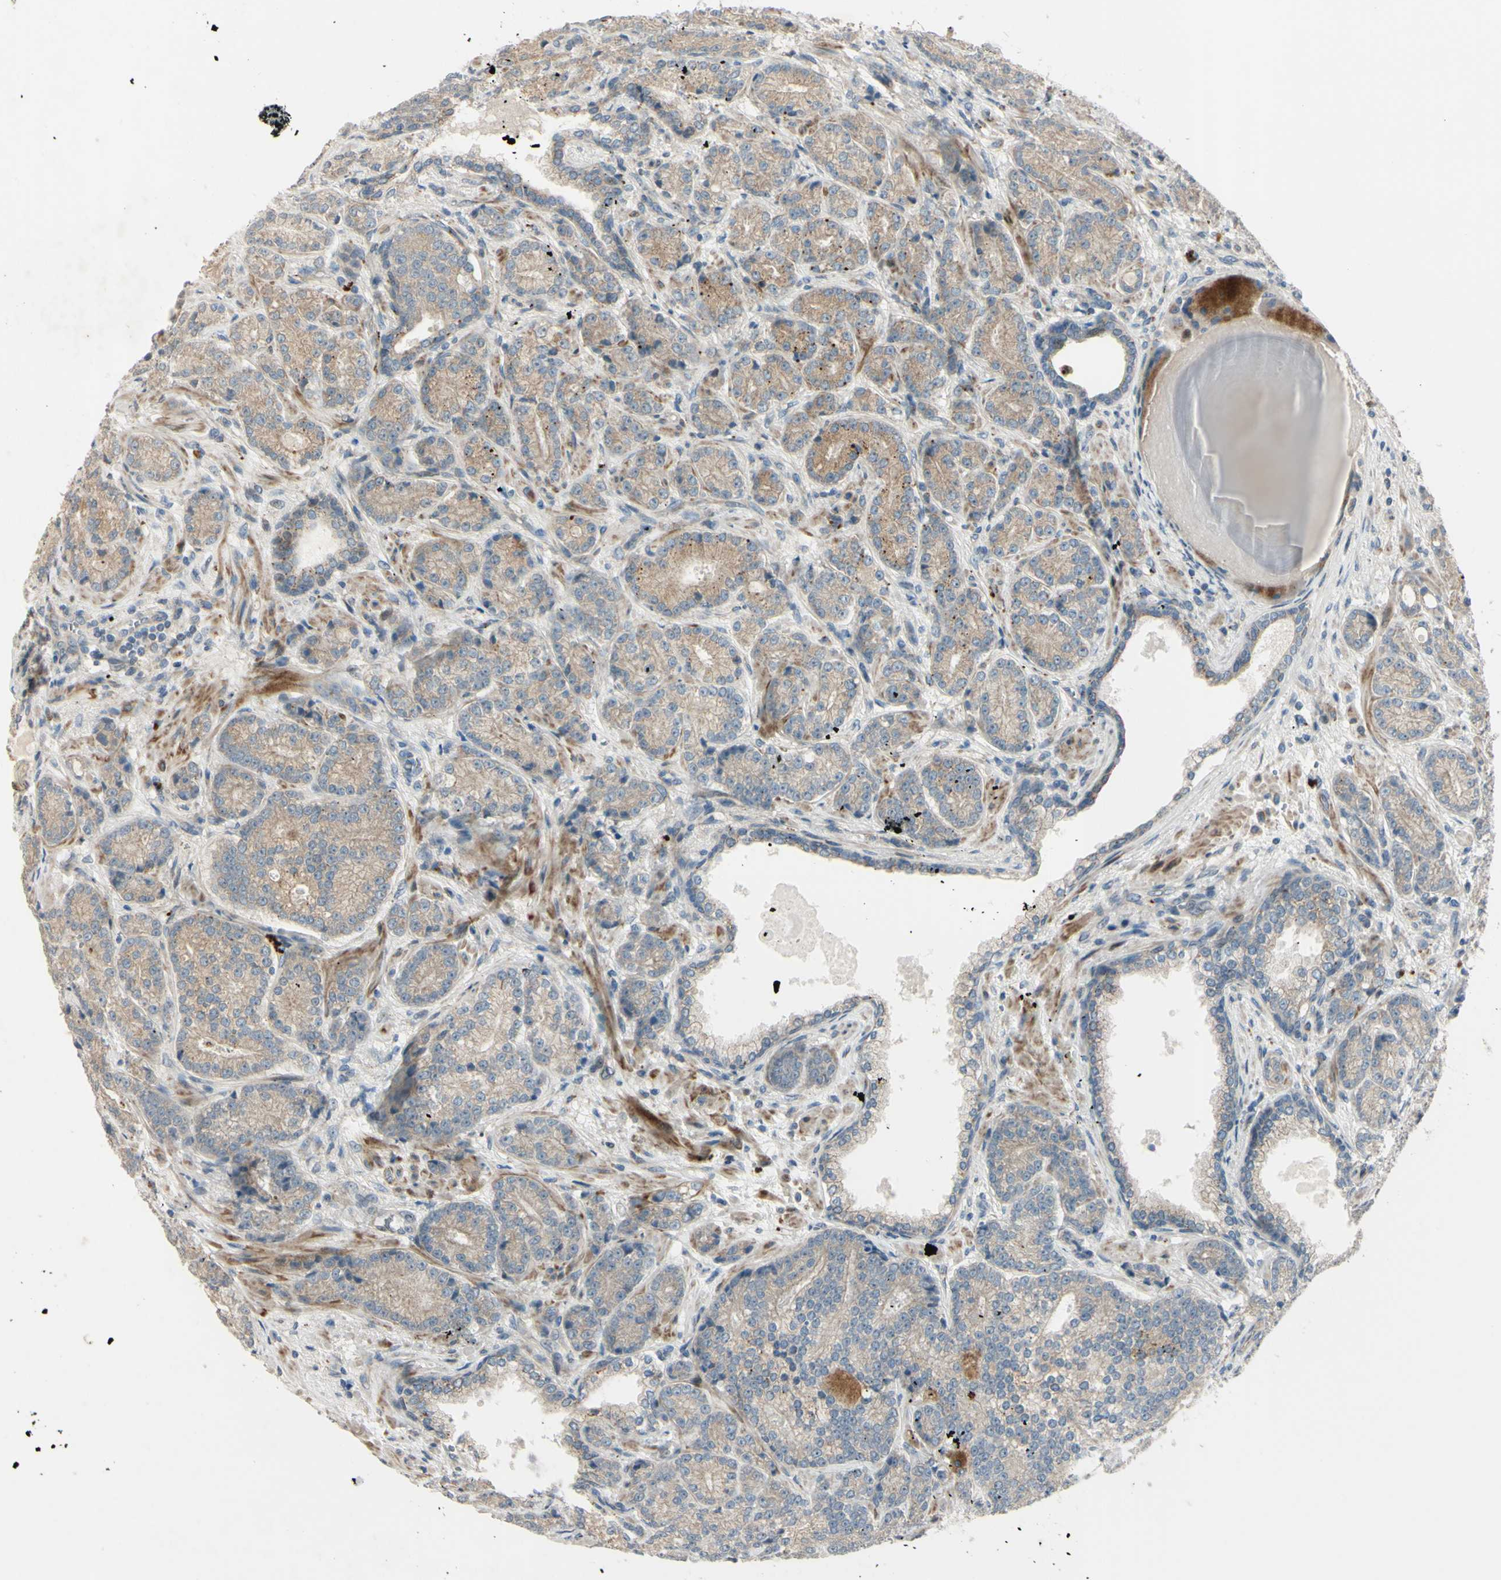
{"staining": {"intensity": "weak", "quantity": ">75%", "location": "cytoplasmic/membranous"}, "tissue": "prostate cancer", "cell_type": "Tumor cells", "image_type": "cancer", "snomed": [{"axis": "morphology", "description": "Adenocarcinoma, High grade"}, {"axis": "topography", "description": "Prostate"}], "caption": "The micrograph exhibits staining of prostate cancer, revealing weak cytoplasmic/membranous protein expression (brown color) within tumor cells.", "gene": "NDFIP1", "patient": {"sex": "male", "age": 61}}